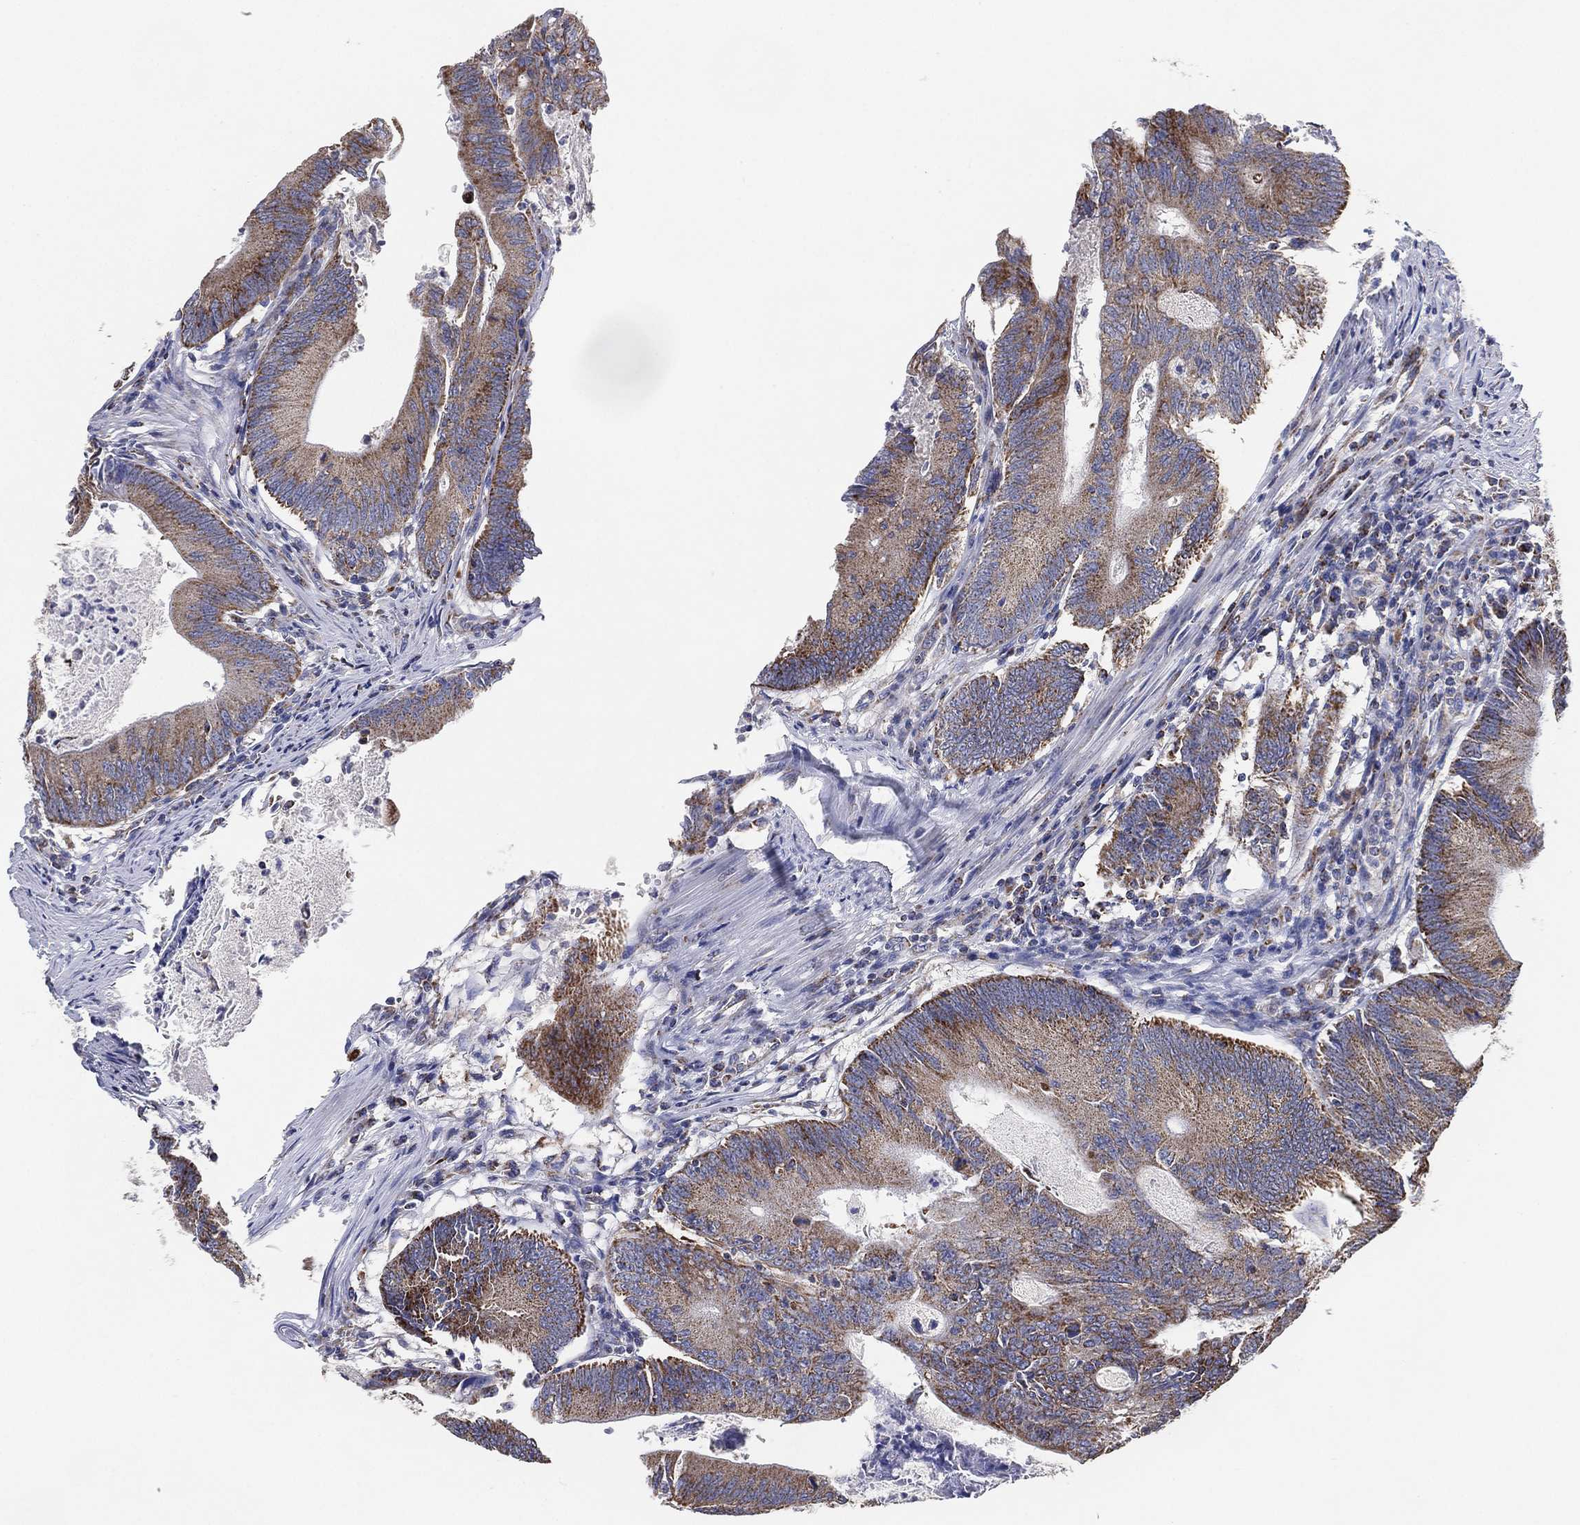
{"staining": {"intensity": "moderate", "quantity": "25%-75%", "location": "cytoplasmic/membranous"}, "tissue": "colorectal cancer", "cell_type": "Tumor cells", "image_type": "cancer", "snomed": [{"axis": "morphology", "description": "Adenocarcinoma, NOS"}, {"axis": "topography", "description": "Colon"}], "caption": "A high-resolution photomicrograph shows immunohistochemistry staining of colorectal cancer, which shows moderate cytoplasmic/membranous positivity in about 25%-75% of tumor cells.", "gene": "GCAT", "patient": {"sex": "female", "age": 70}}